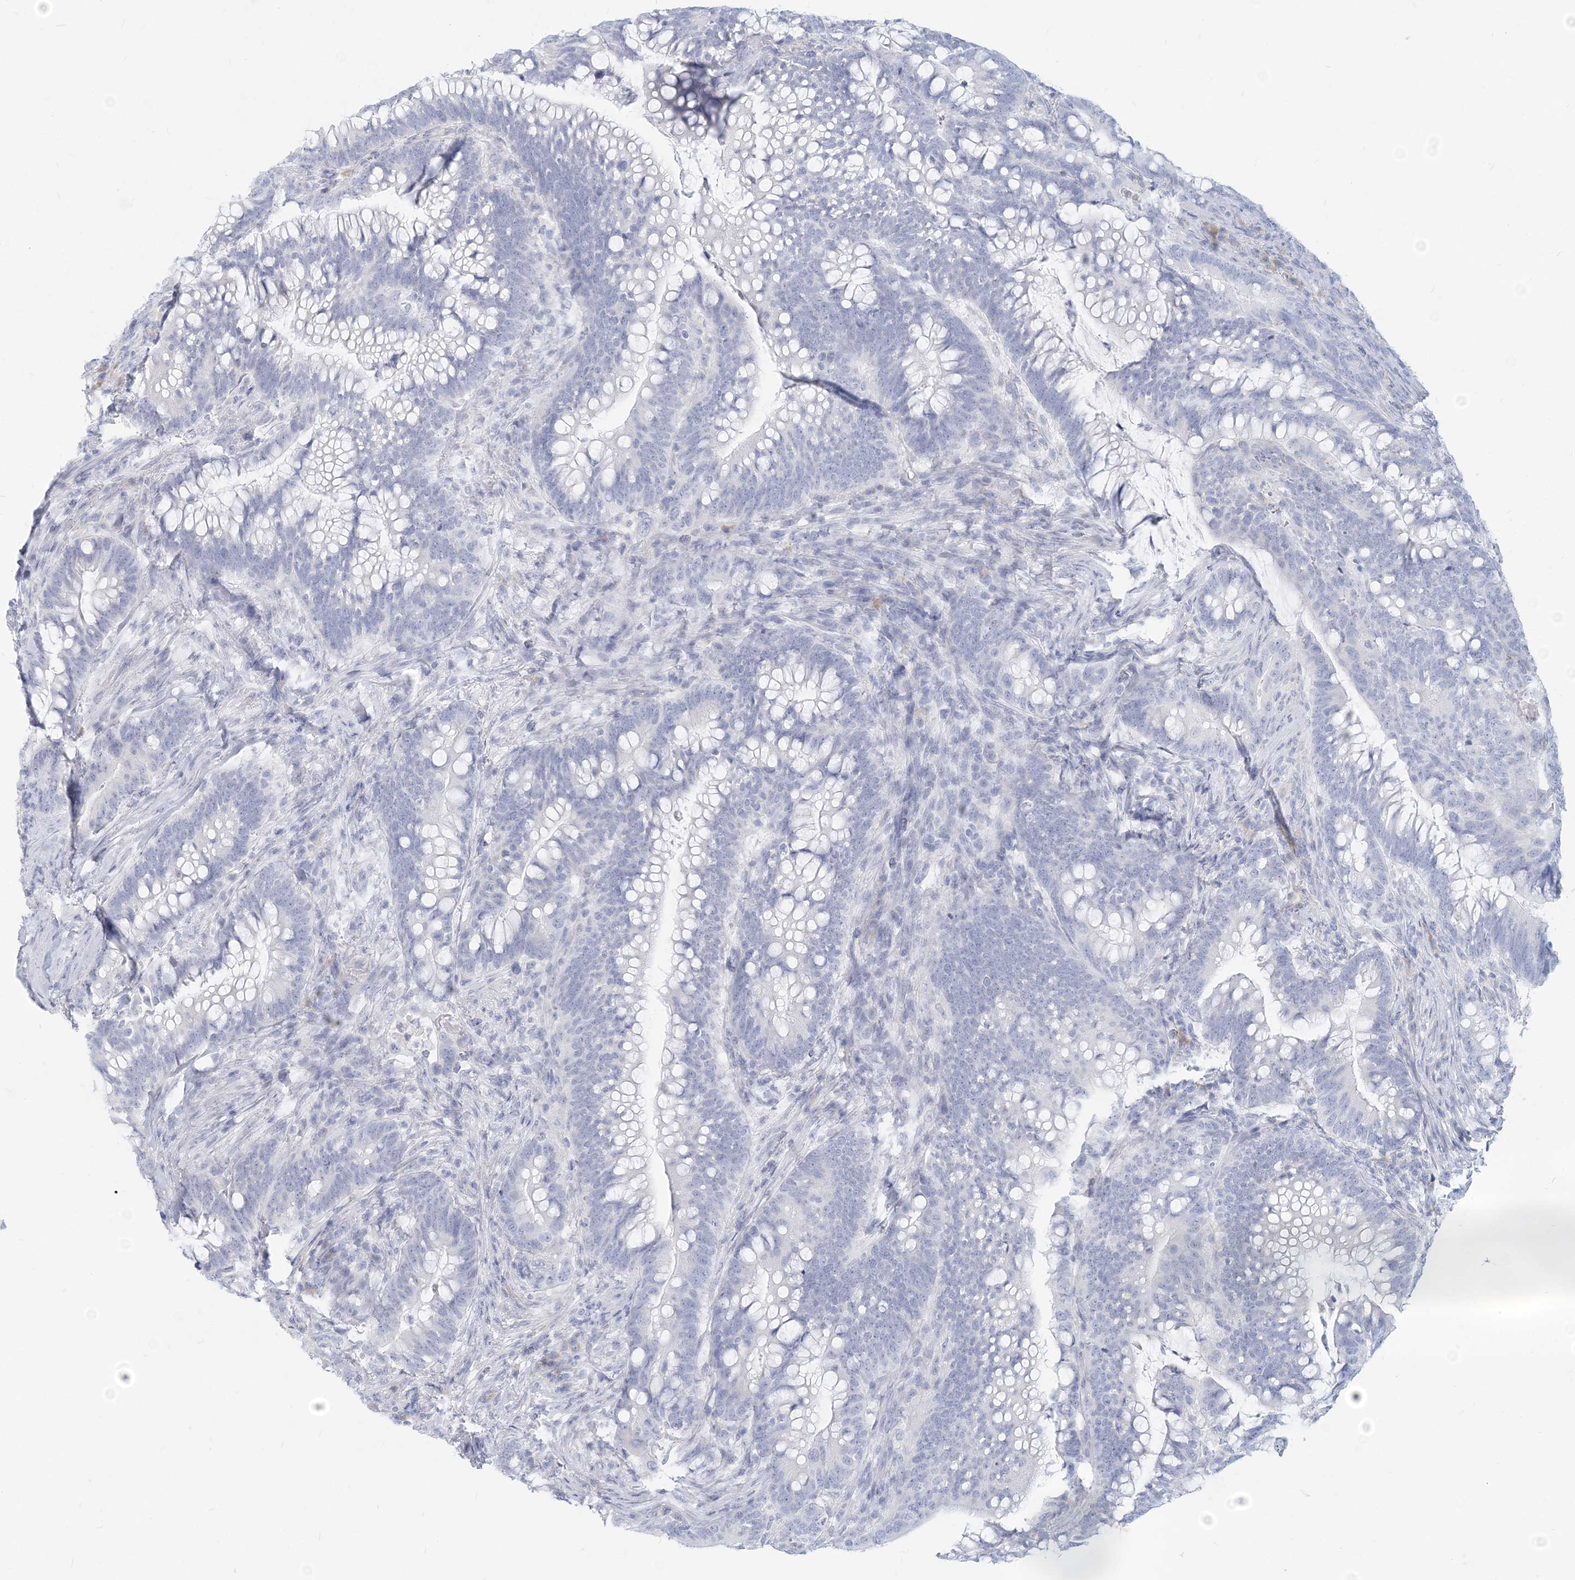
{"staining": {"intensity": "negative", "quantity": "none", "location": "none"}, "tissue": "colorectal cancer", "cell_type": "Tumor cells", "image_type": "cancer", "snomed": [{"axis": "morphology", "description": "Adenocarcinoma, NOS"}, {"axis": "topography", "description": "Colon"}], "caption": "Tumor cells are negative for protein expression in human colorectal adenocarcinoma.", "gene": "CSN1S1", "patient": {"sex": "female", "age": 66}}